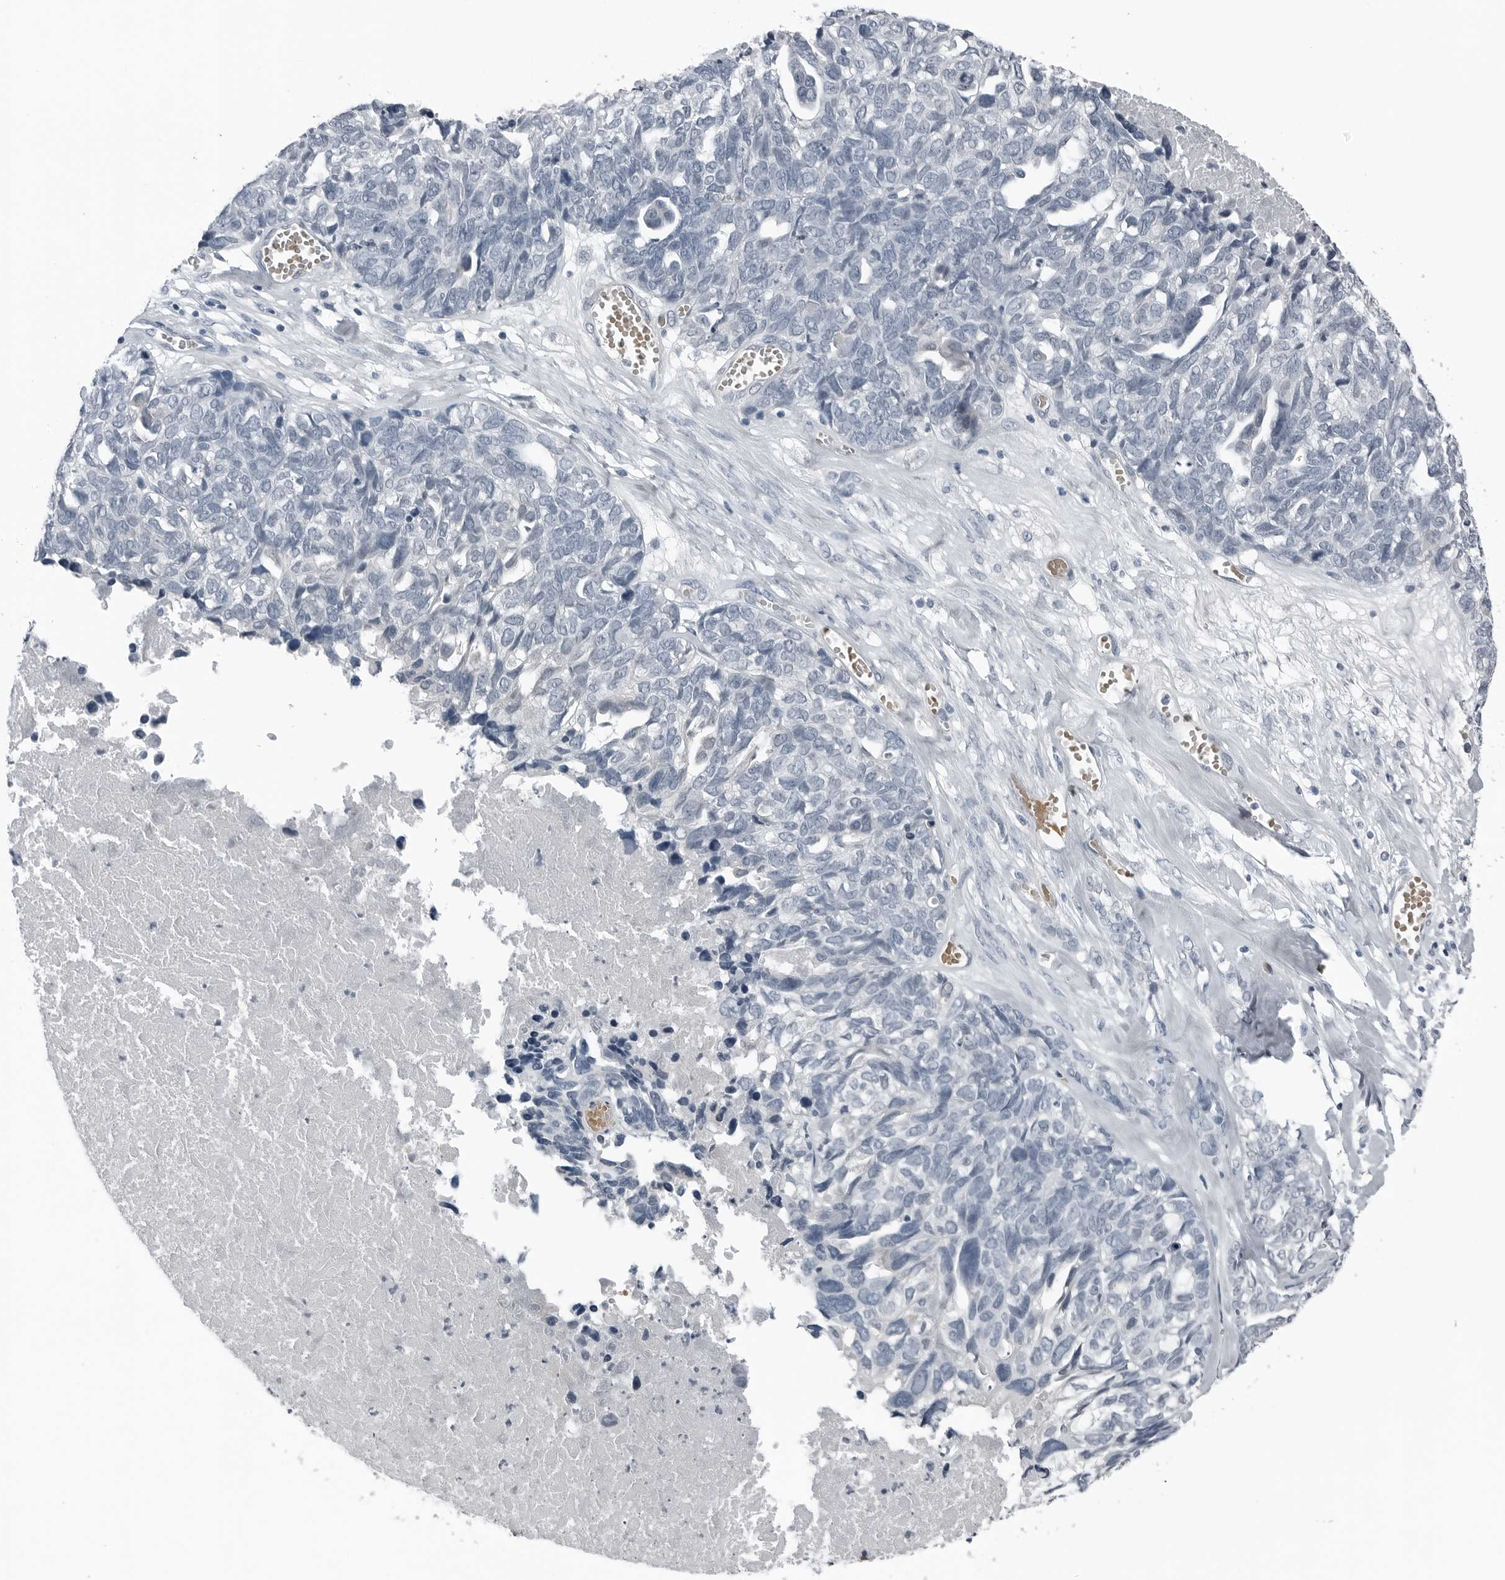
{"staining": {"intensity": "negative", "quantity": "none", "location": "none"}, "tissue": "ovarian cancer", "cell_type": "Tumor cells", "image_type": "cancer", "snomed": [{"axis": "morphology", "description": "Cystadenocarcinoma, serous, NOS"}, {"axis": "topography", "description": "Ovary"}], "caption": "Immunohistochemistry of ovarian cancer (serous cystadenocarcinoma) shows no positivity in tumor cells.", "gene": "SPINK1", "patient": {"sex": "female", "age": 79}}